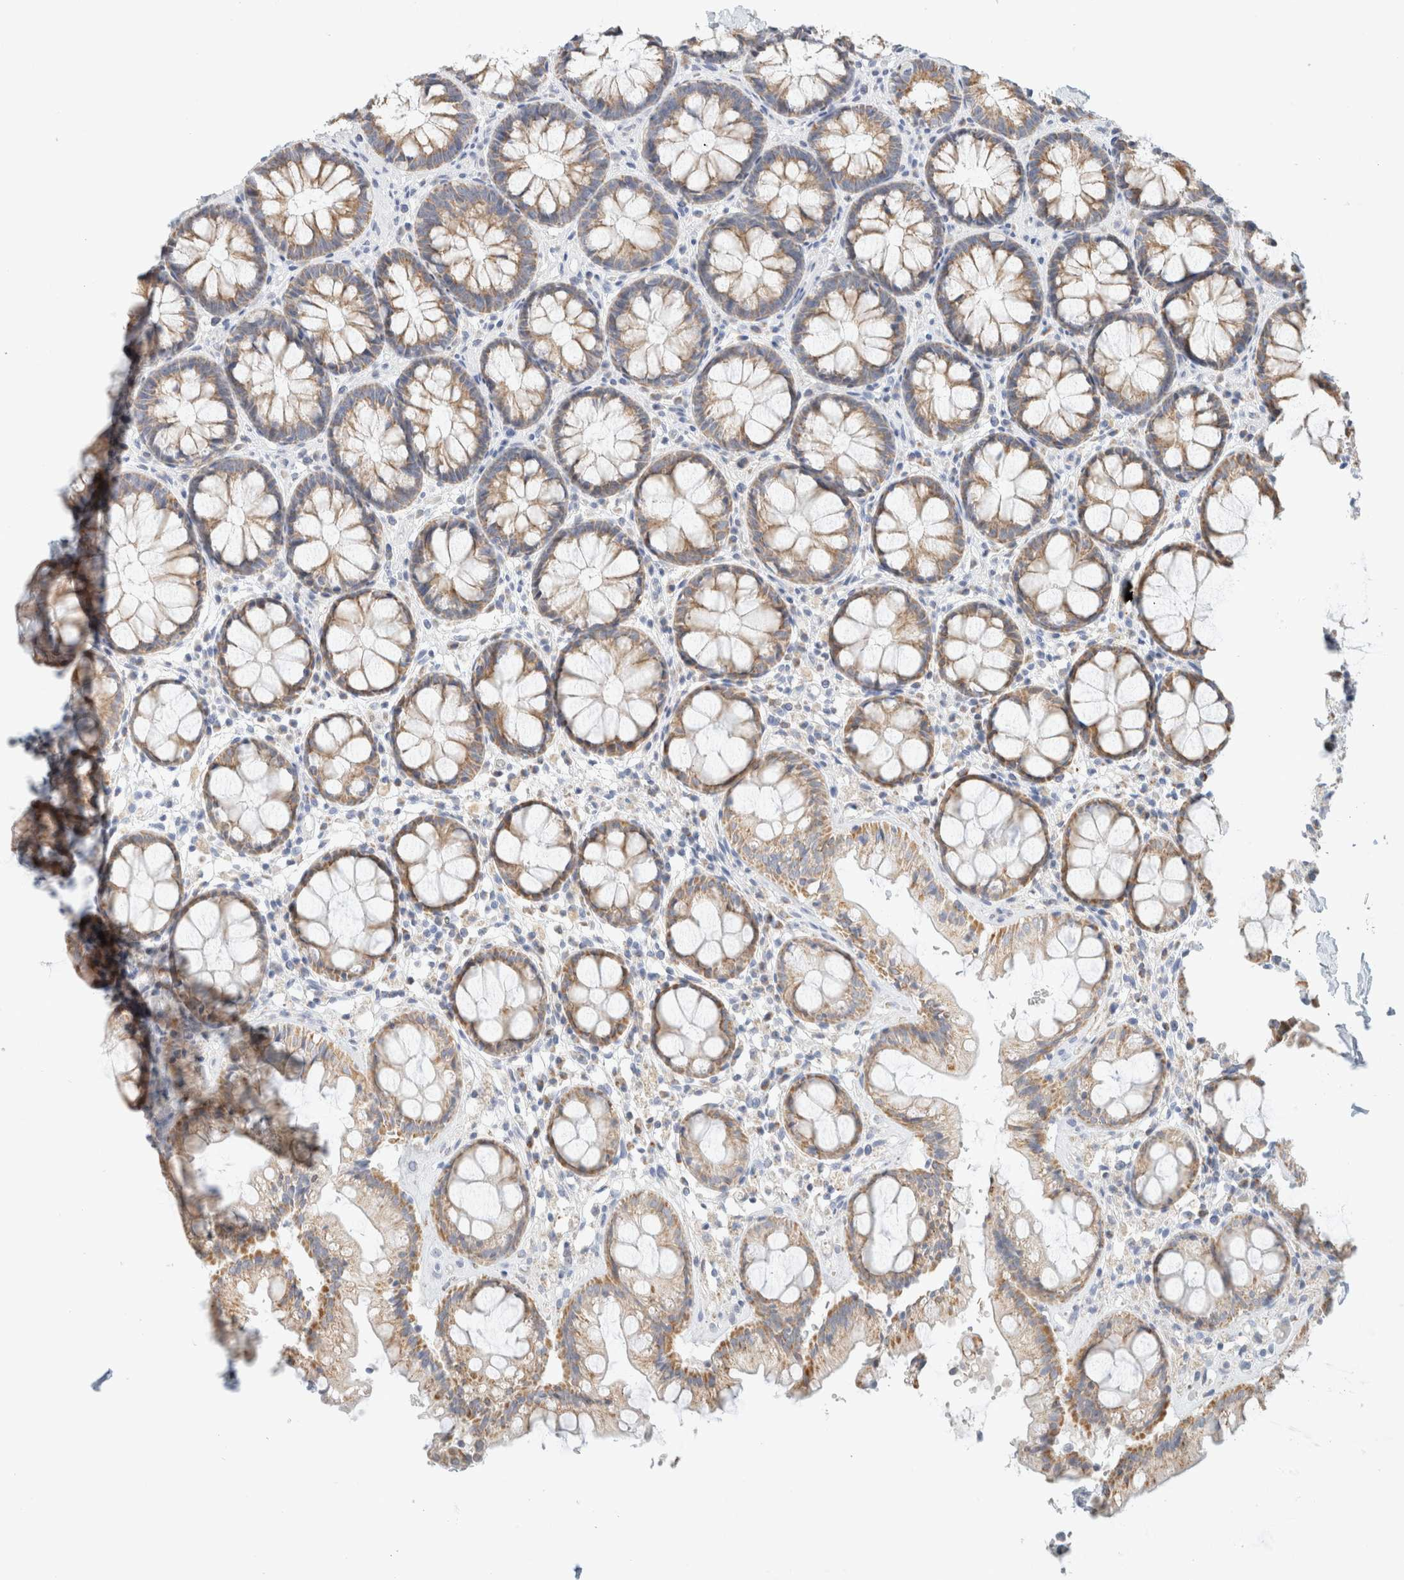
{"staining": {"intensity": "moderate", "quantity": ">75%", "location": "cytoplasmic/membranous"}, "tissue": "rectum", "cell_type": "Glandular cells", "image_type": "normal", "snomed": [{"axis": "morphology", "description": "Normal tissue, NOS"}, {"axis": "topography", "description": "Rectum"}], "caption": "DAB immunohistochemical staining of normal human rectum displays moderate cytoplasmic/membranous protein positivity in approximately >75% of glandular cells. (brown staining indicates protein expression, while blue staining denotes nuclei).", "gene": "HDHD3", "patient": {"sex": "male", "age": 64}}